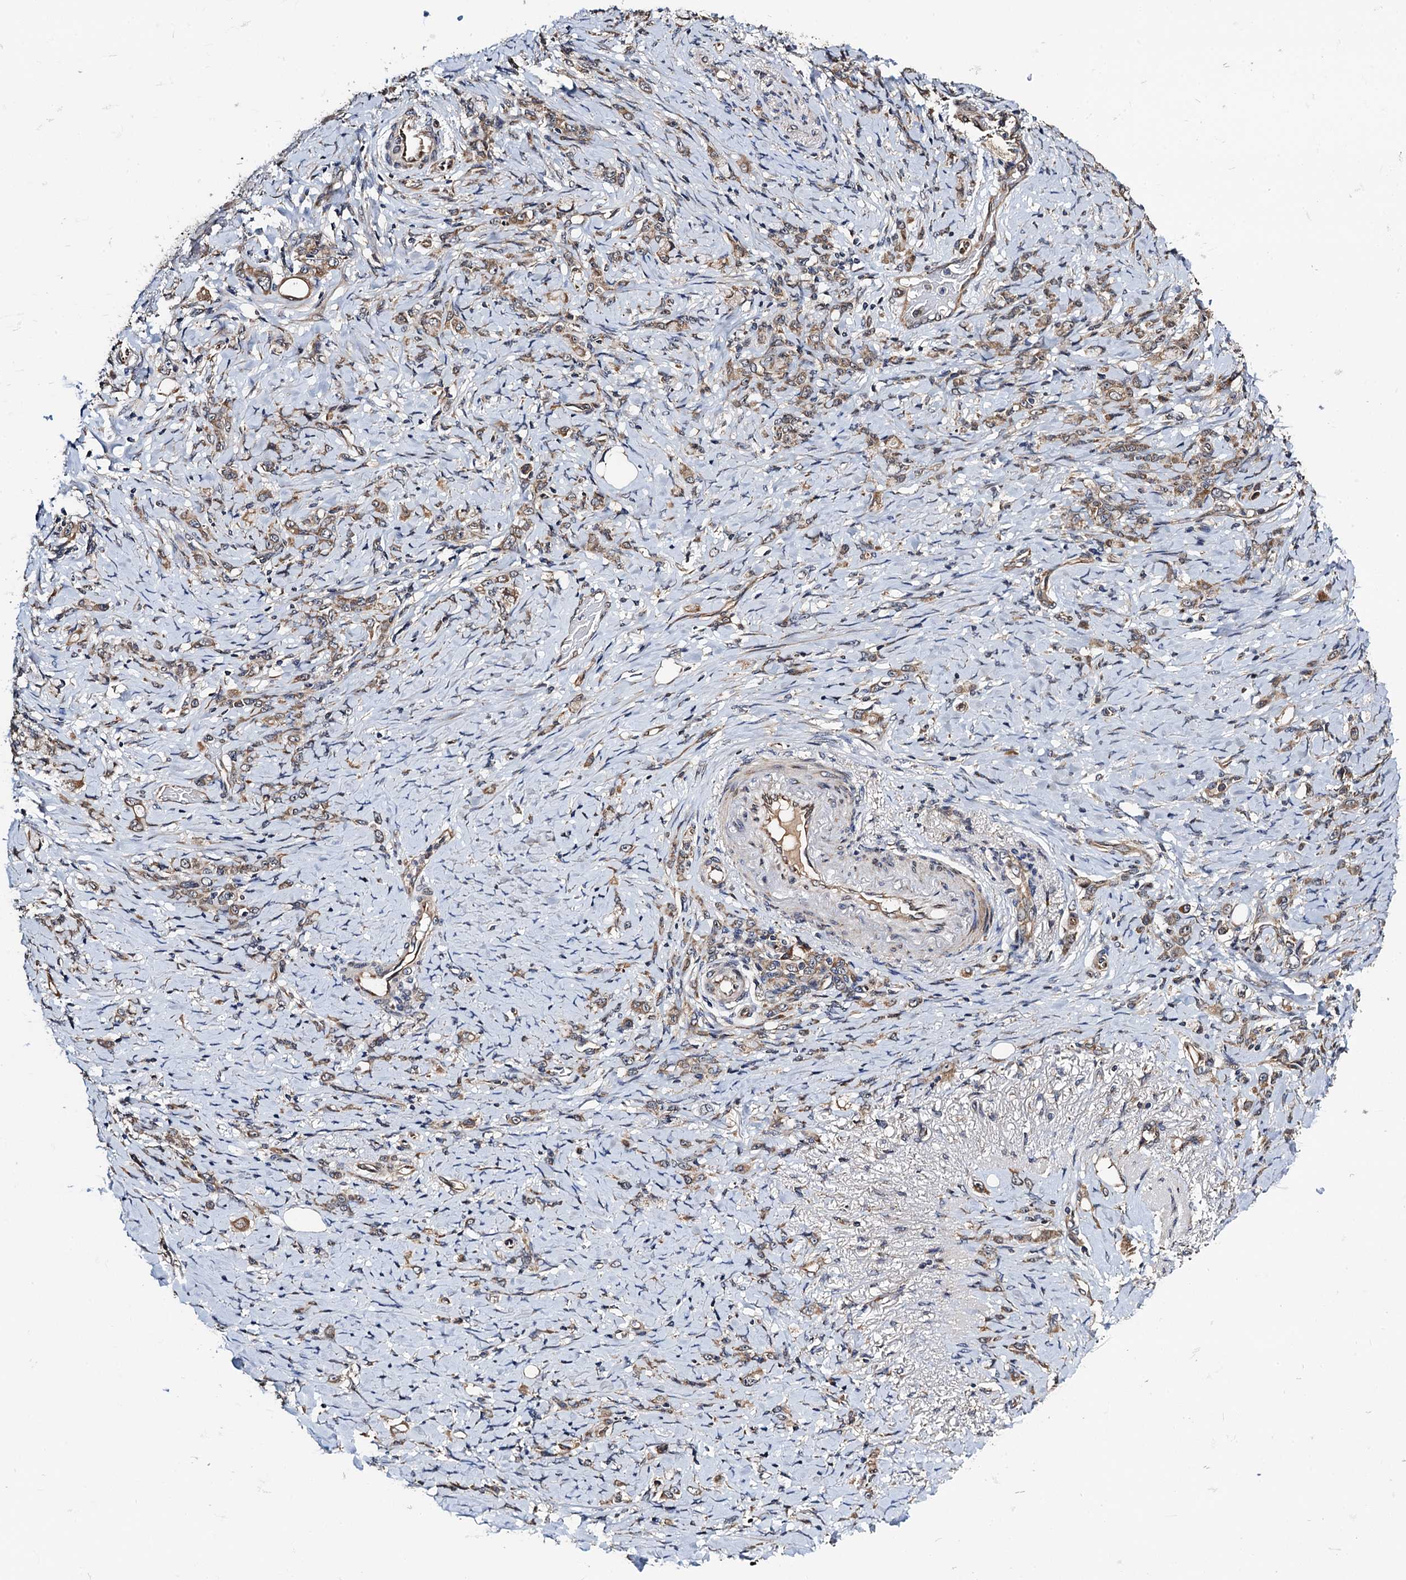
{"staining": {"intensity": "moderate", "quantity": ">75%", "location": "cytoplasmic/membranous"}, "tissue": "stomach cancer", "cell_type": "Tumor cells", "image_type": "cancer", "snomed": [{"axis": "morphology", "description": "Adenocarcinoma, NOS"}, {"axis": "topography", "description": "Stomach"}], "caption": "About >75% of tumor cells in stomach cancer (adenocarcinoma) reveal moderate cytoplasmic/membranous protein positivity as visualized by brown immunohistochemical staining.", "gene": "NAA16", "patient": {"sex": "female", "age": 79}}